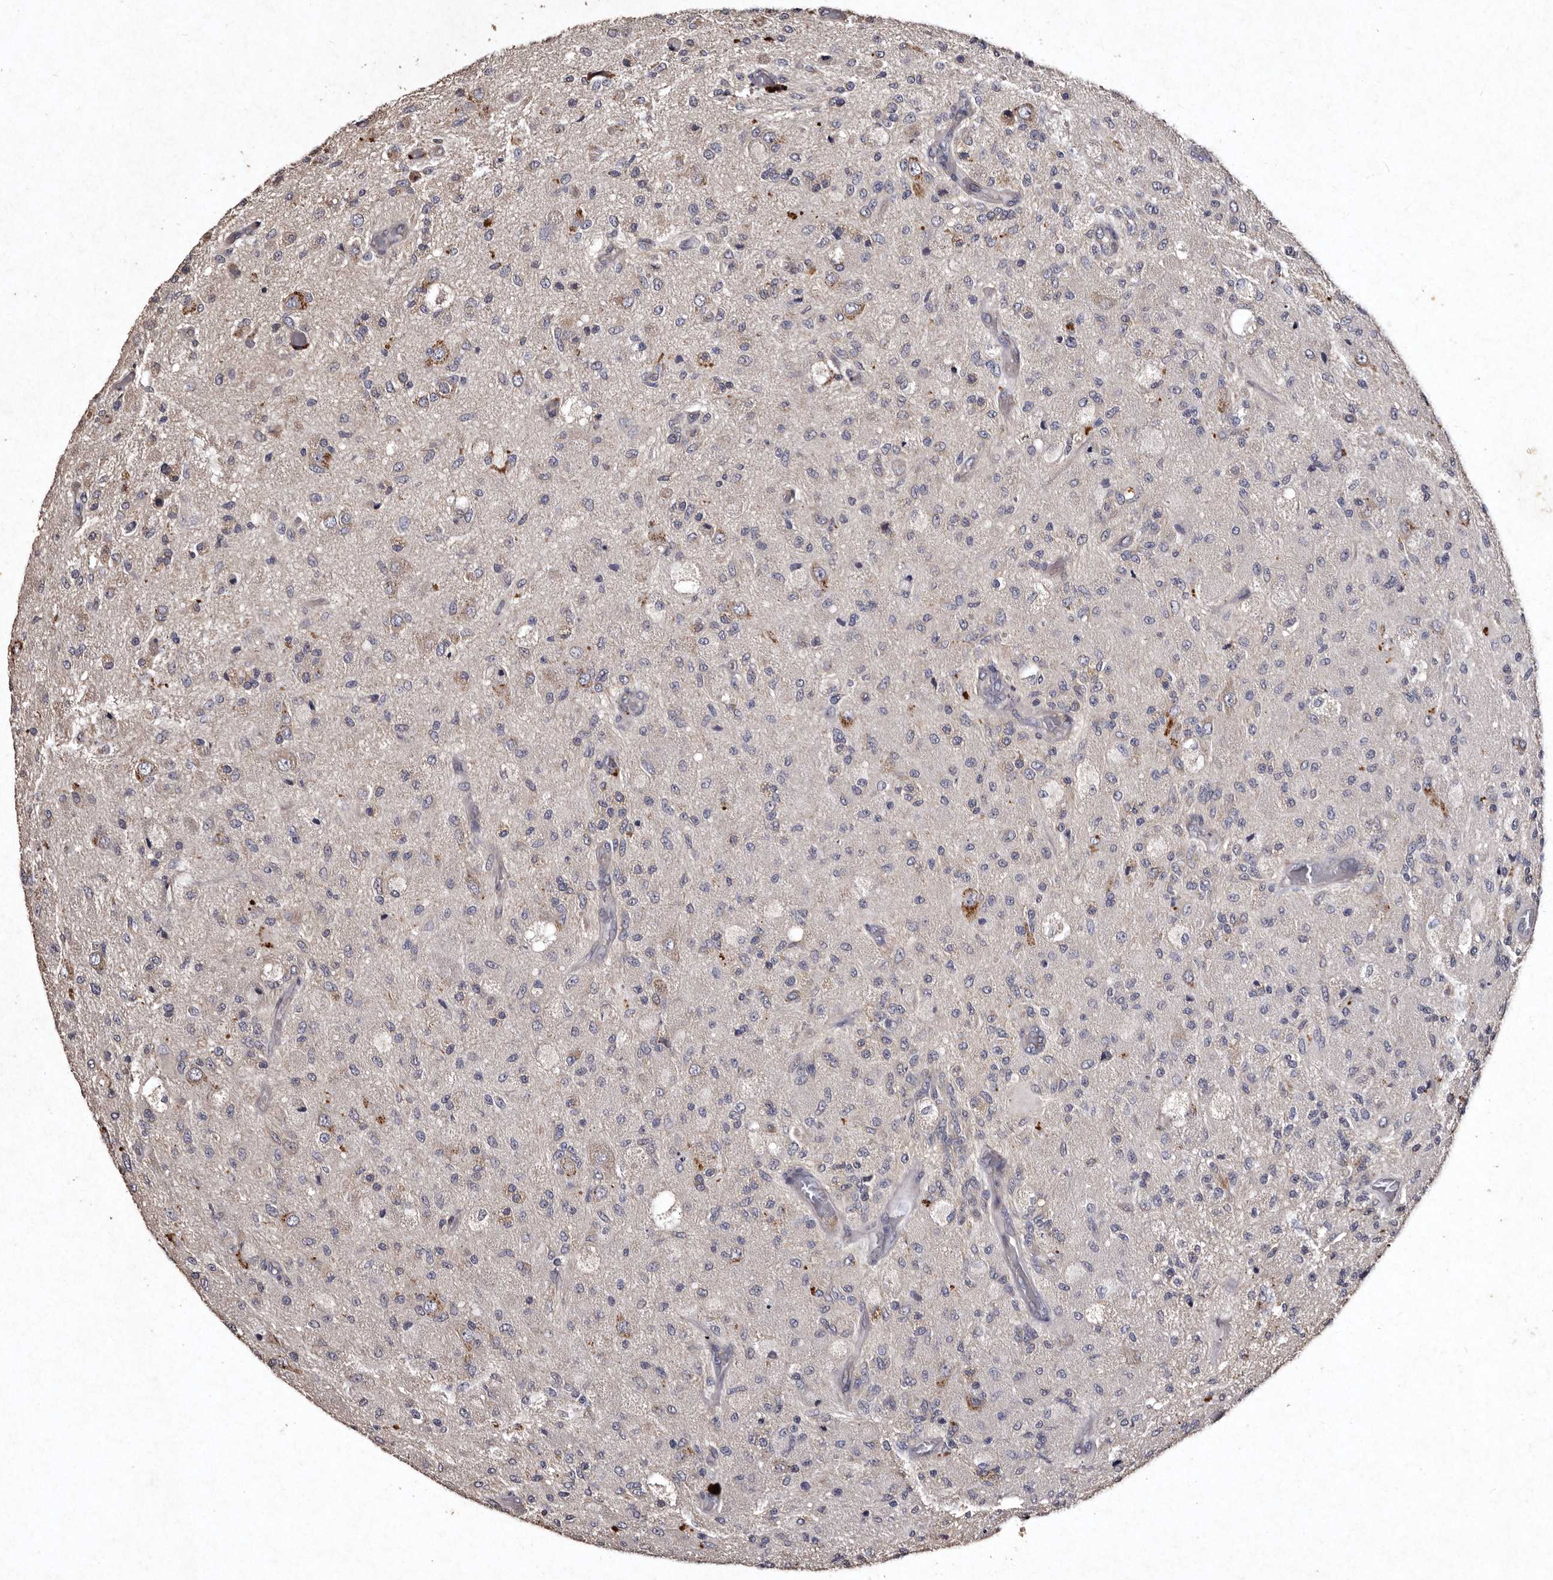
{"staining": {"intensity": "weak", "quantity": "<25%", "location": "cytoplasmic/membranous"}, "tissue": "glioma", "cell_type": "Tumor cells", "image_type": "cancer", "snomed": [{"axis": "morphology", "description": "Normal tissue, NOS"}, {"axis": "morphology", "description": "Glioma, malignant, High grade"}, {"axis": "topography", "description": "Cerebral cortex"}], "caption": "Glioma was stained to show a protein in brown. There is no significant staining in tumor cells. (Brightfield microscopy of DAB IHC at high magnification).", "gene": "TFB1M", "patient": {"sex": "male", "age": 77}}